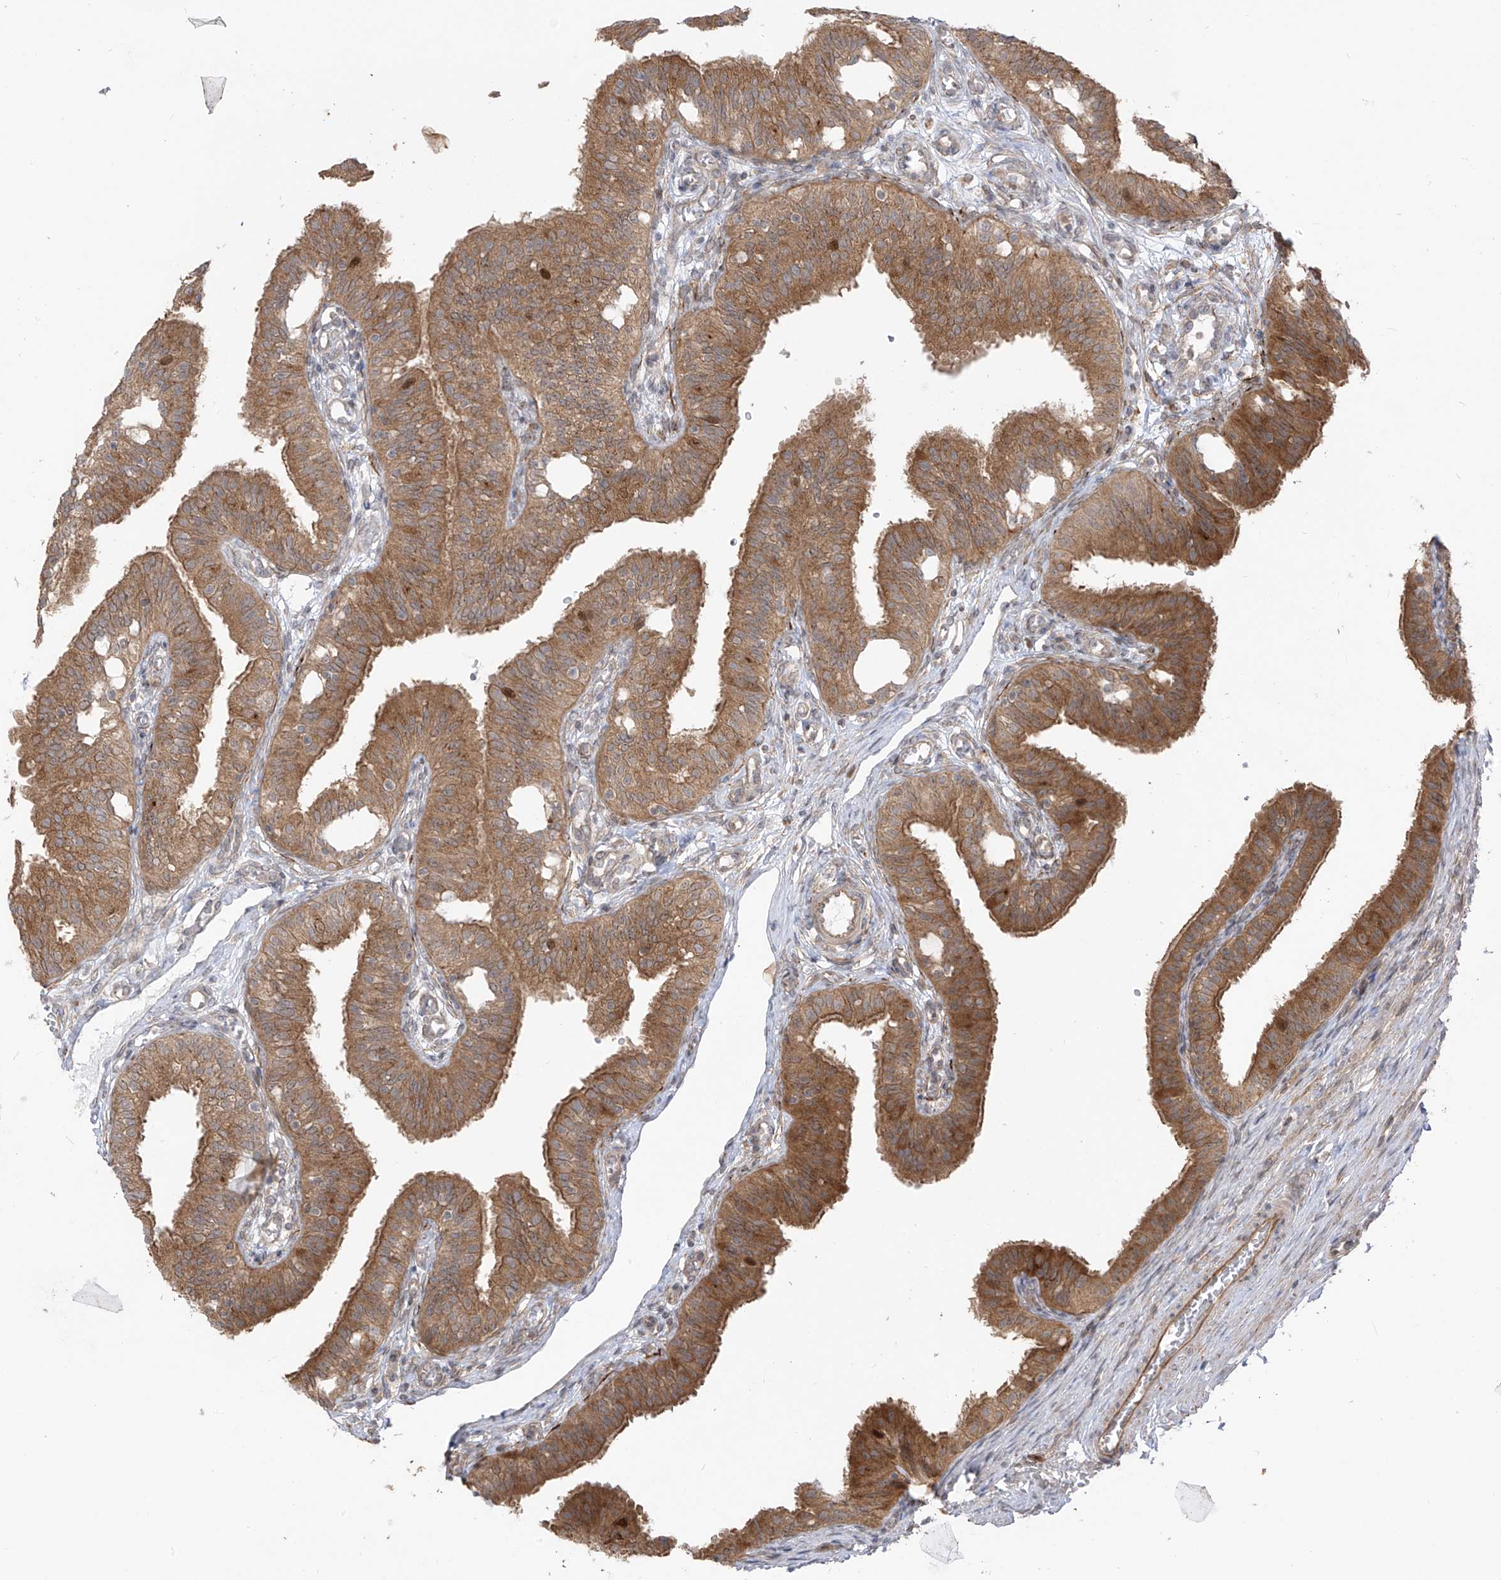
{"staining": {"intensity": "moderate", "quantity": "25%-75%", "location": "cytoplasmic/membranous"}, "tissue": "fallopian tube", "cell_type": "Glandular cells", "image_type": "normal", "snomed": [{"axis": "morphology", "description": "Normal tissue, NOS"}, {"axis": "topography", "description": "Fallopian tube"}, {"axis": "topography", "description": "Ovary"}], "caption": "Glandular cells display medium levels of moderate cytoplasmic/membranous positivity in approximately 25%-75% of cells in benign fallopian tube.", "gene": "PDE11A", "patient": {"sex": "female", "age": 42}}